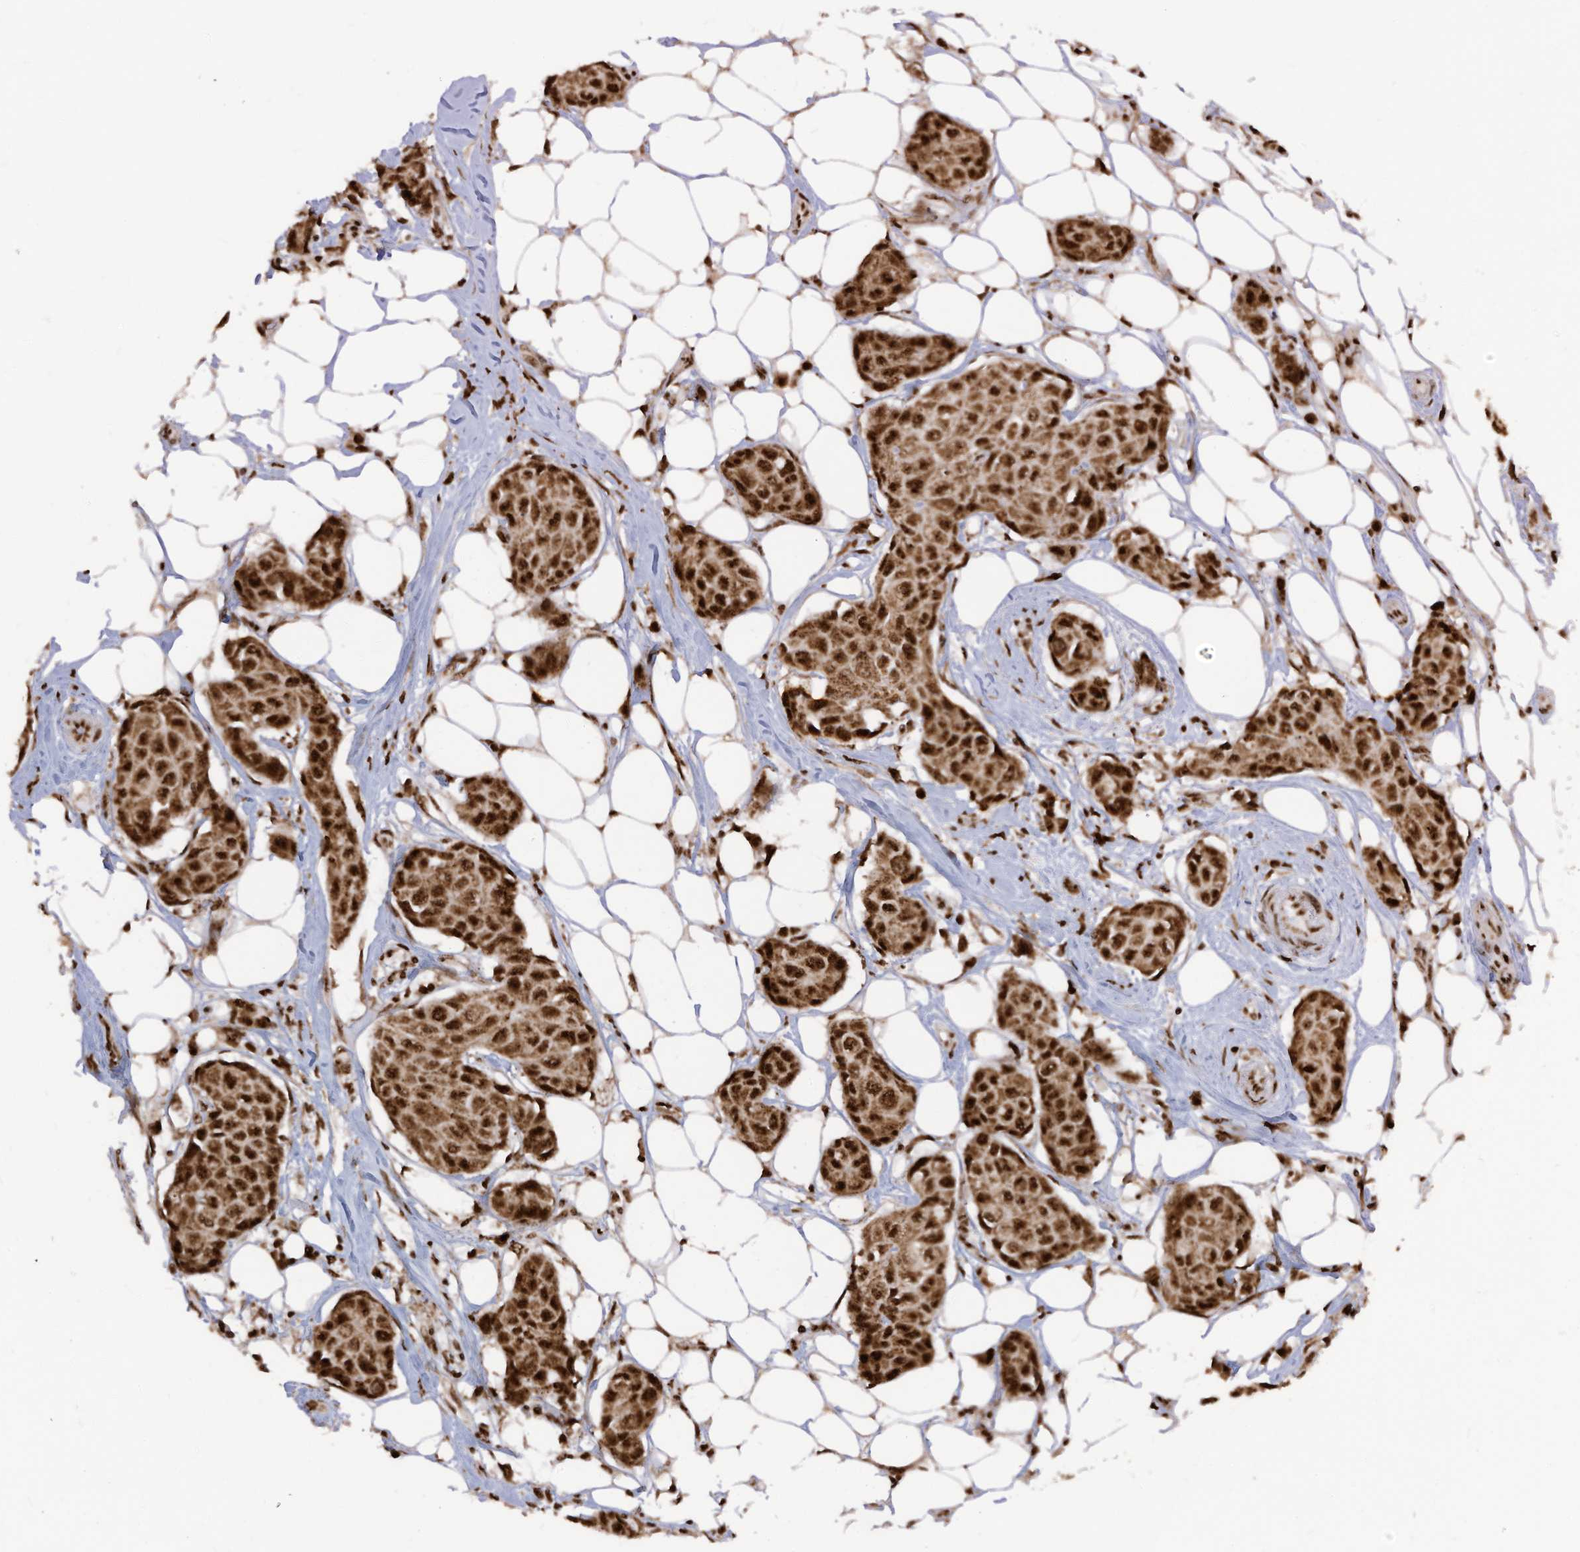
{"staining": {"intensity": "strong", "quantity": ">75%", "location": "cytoplasmic/membranous,nuclear"}, "tissue": "breast cancer", "cell_type": "Tumor cells", "image_type": "cancer", "snomed": [{"axis": "morphology", "description": "Duct carcinoma"}, {"axis": "topography", "description": "Breast"}], "caption": "This micrograph exhibits immunohistochemistry staining of breast cancer, with high strong cytoplasmic/membranous and nuclear expression in about >75% of tumor cells.", "gene": "LBH", "patient": {"sex": "female", "age": 80}}